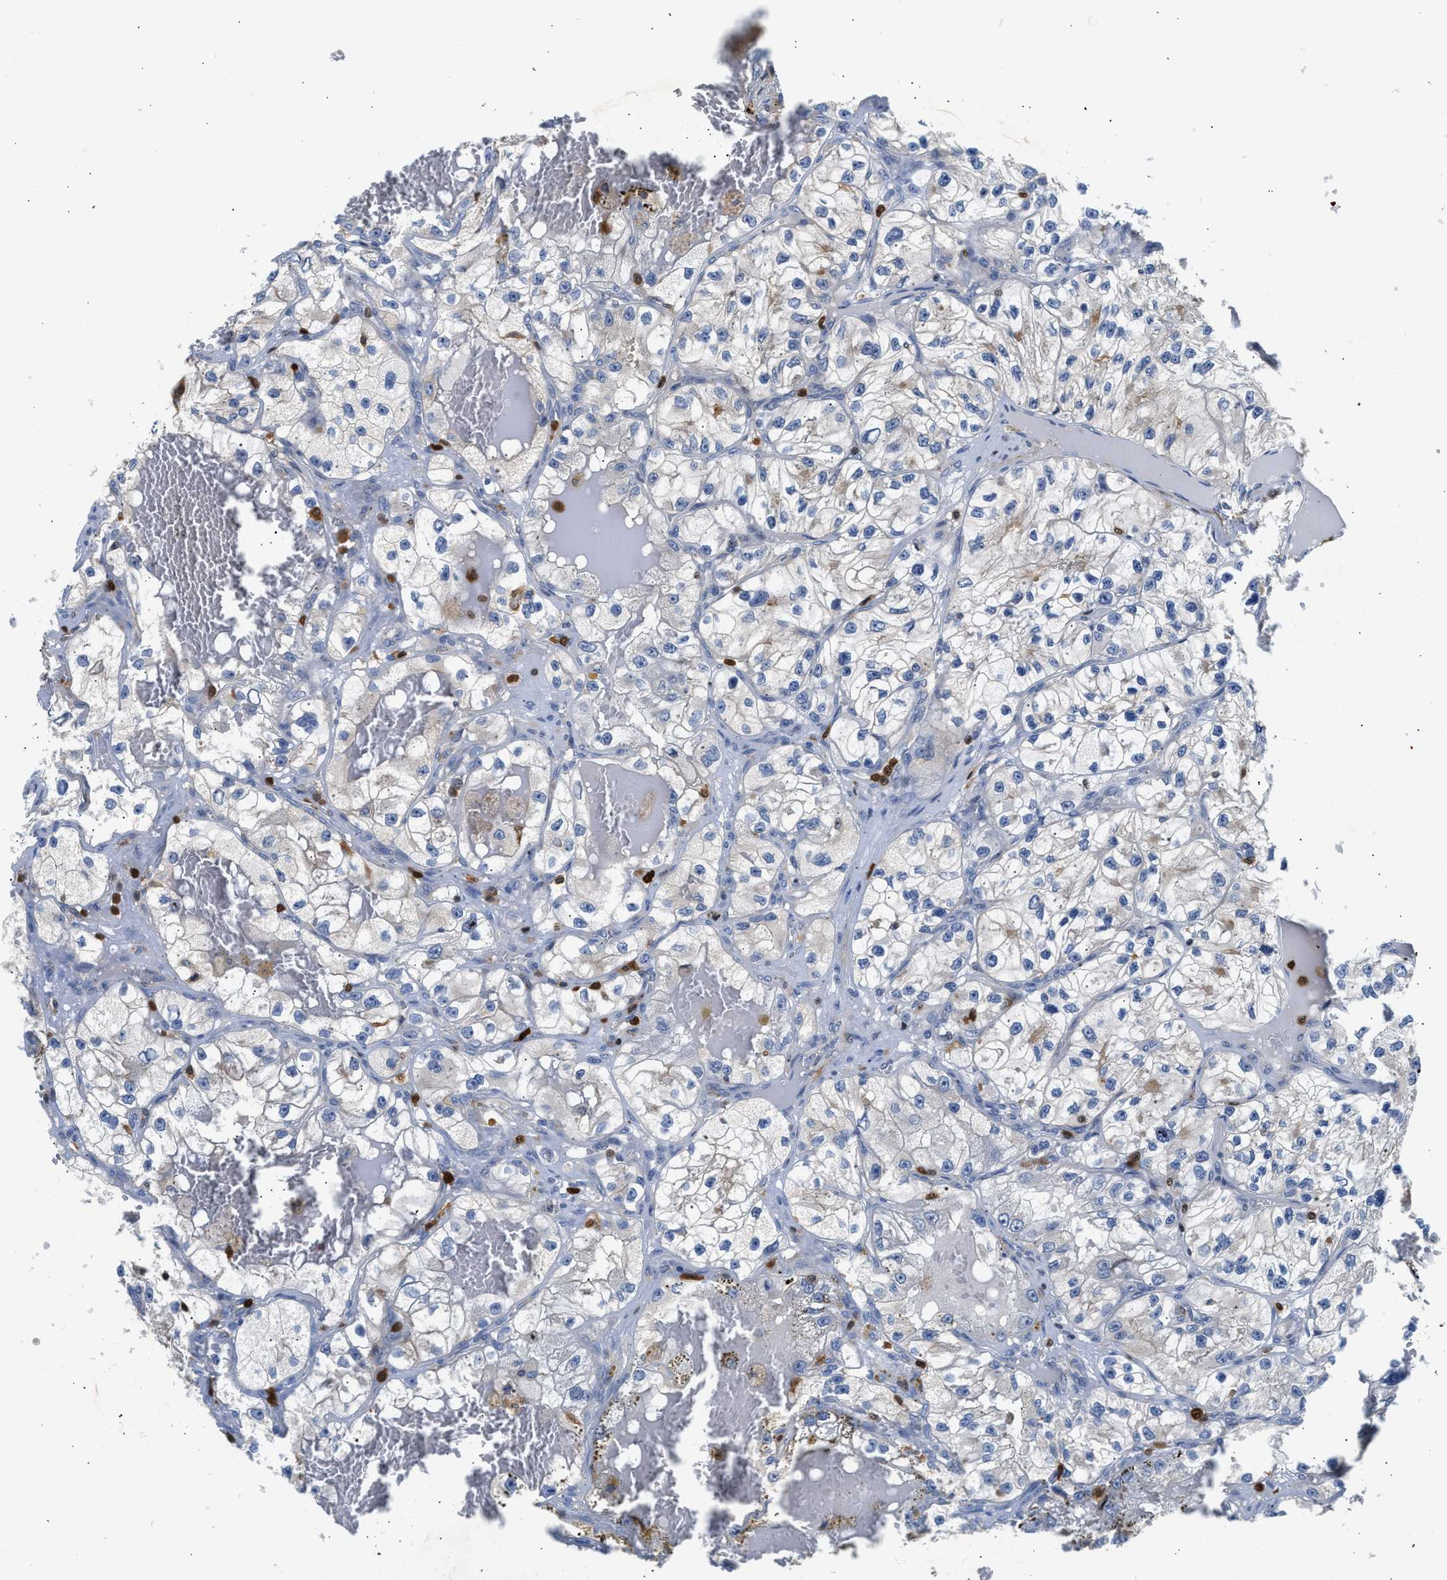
{"staining": {"intensity": "weak", "quantity": "<25%", "location": "cytoplasmic/membranous"}, "tissue": "renal cancer", "cell_type": "Tumor cells", "image_type": "cancer", "snomed": [{"axis": "morphology", "description": "Adenocarcinoma, NOS"}, {"axis": "topography", "description": "Kidney"}], "caption": "The immunohistochemistry image has no significant staining in tumor cells of renal adenocarcinoma tissue. Nuclei are stained in blue.", "gene": "SLIT2", "patient": {"sex": "female", "age": 57}}